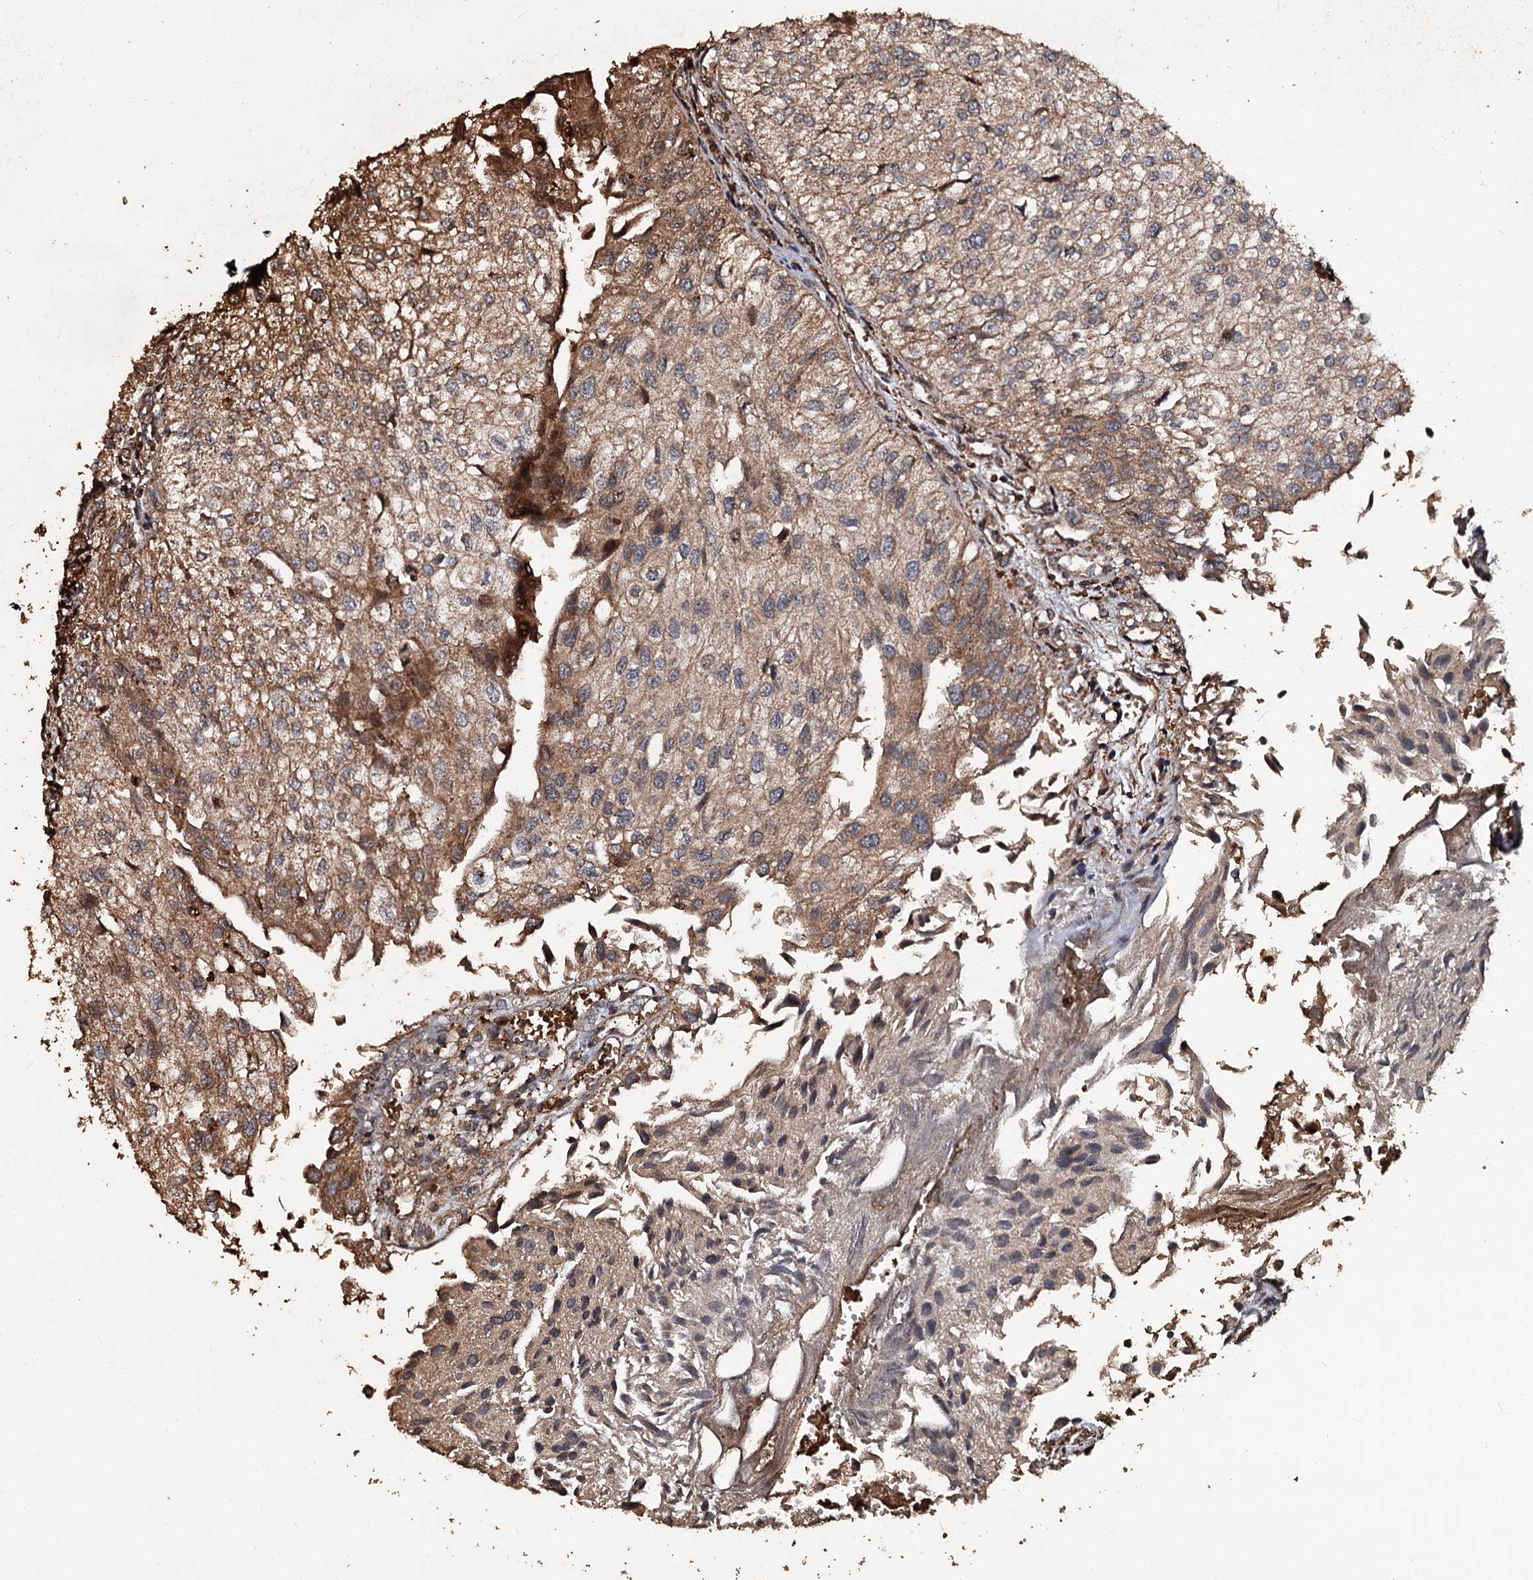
{"staining": {"intensity": "moderate", "quantity": ">75%", "location": "cytoplasmic/membranous"}, "tissue": "urothelial cancer", "cell_type": "Tumor cells", "image_type": "cancer", "snomed": [{"axis": "morphology", "description": "Urothelial carcinoma, Low grade"}, {"axis": "topography", "description": "Urinary bladder"}], "caption": "Urothelial cancer stained with DAB immunohistochemistry (IHC) demonstrates medium levels of moderate cytoplasmic/membranous expression in about >75% of tumor cells. (Stains: DAB in brown, nuclei in blue, Microscopy: brightfield microscopy at high magnification).", "gene": "NOTCH2NLA", "patient": {"sex": "female", "age": 89}}